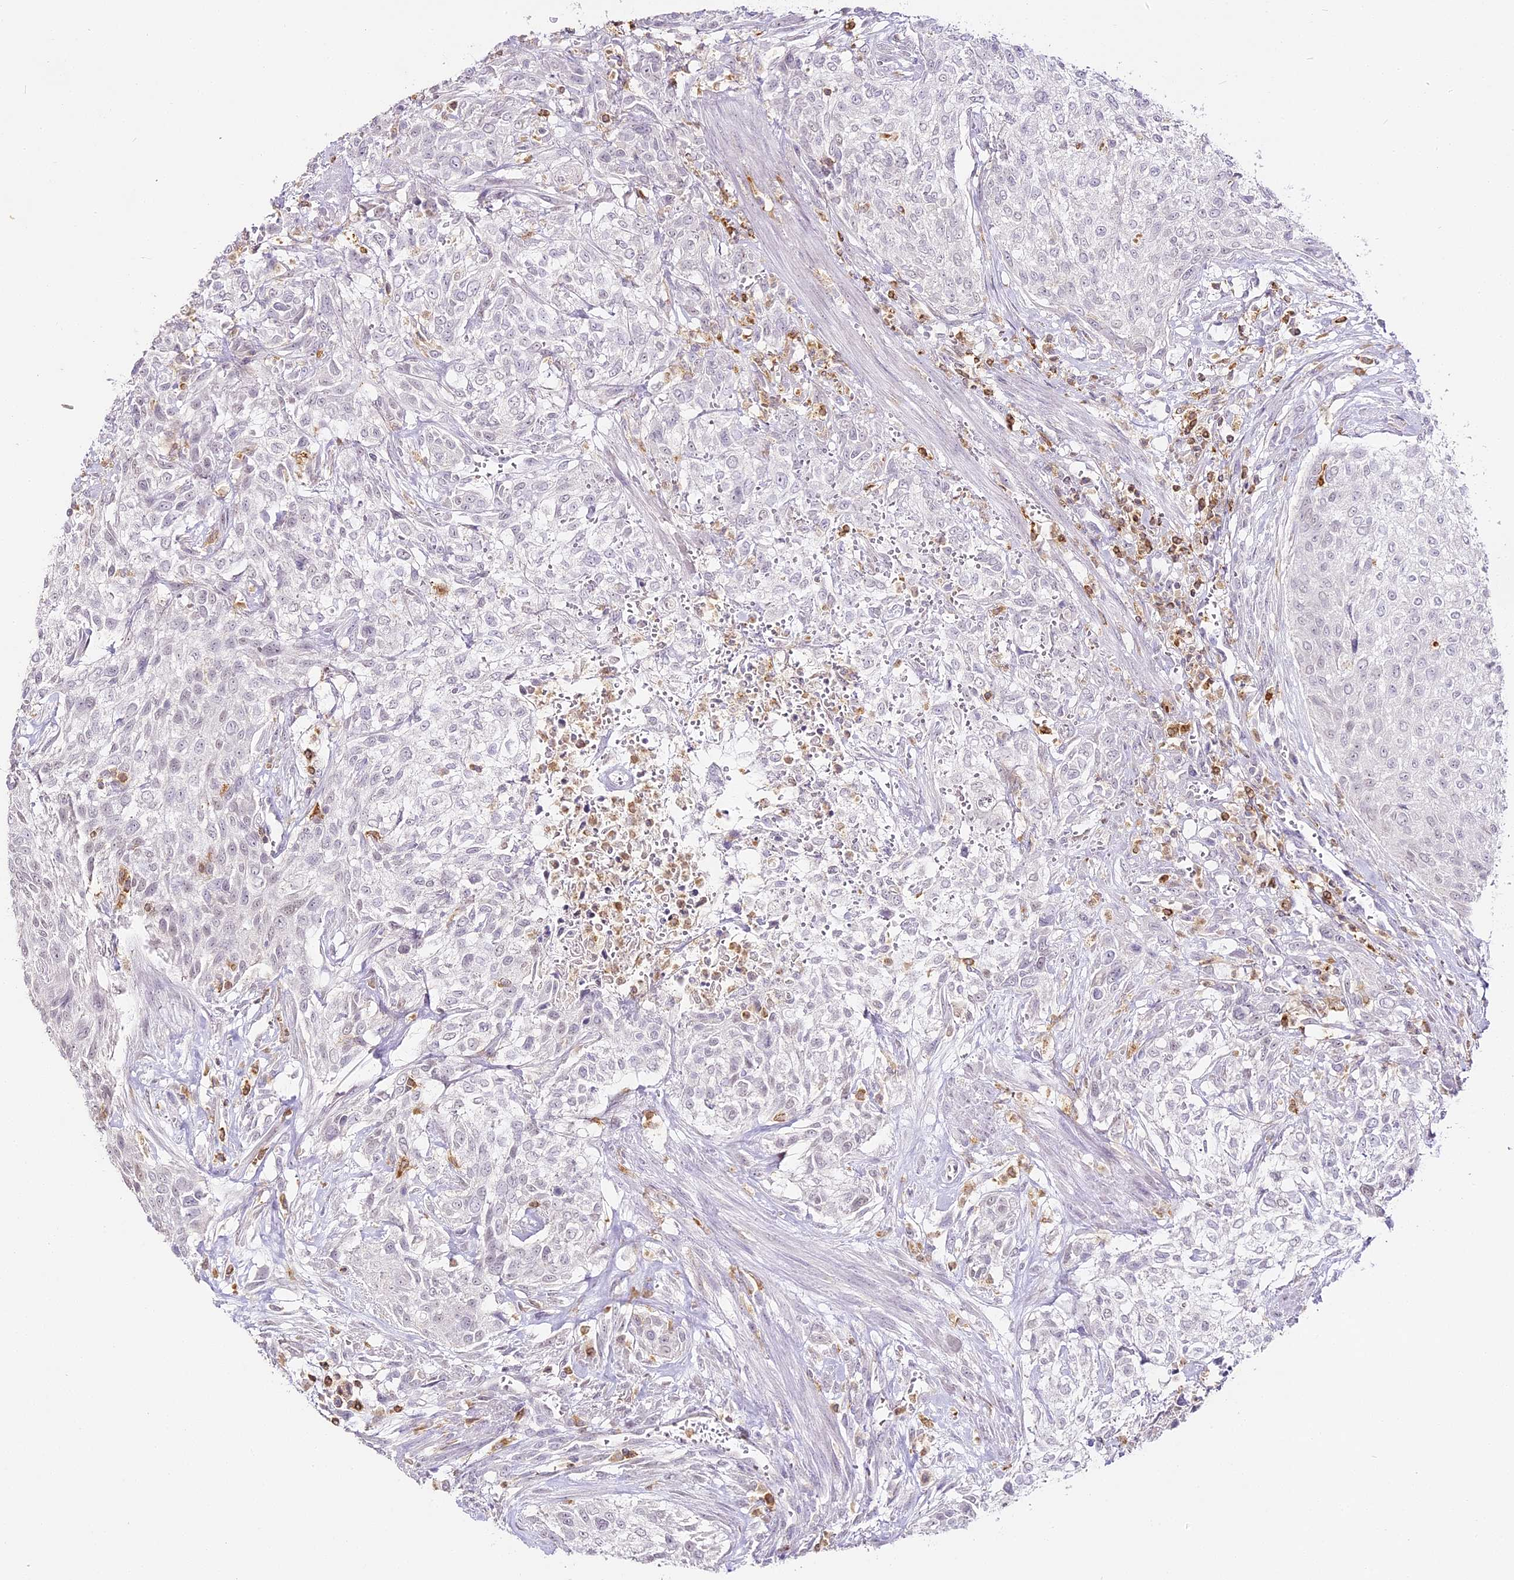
{"staining": {"intensity": "negative", "quantity": "none", "location": "none"}, "tissue": "urothelial cancer", "cell_type": "Tumor cells", "image_type": "cancer", "snomed": [{"axis": "morphology", "description": "Normal tissue, NOS"}, {"axis": "morphology", "description": "Urothelial carcinoma, NOS"}, {"axis": "topography", "description": "Urinary bladder"}, {"axis": "topography", "description": "Peripheral nerve tissue"}], "caption": "This photomicrograph is of transitional cell carcinoma stained with IHC to label a protein in brown with the nuclei are counter-stained blue. There is no staining in tumor cells.", "gene": "DOCK2", "patient": {"sex": "male", "age": 35}}